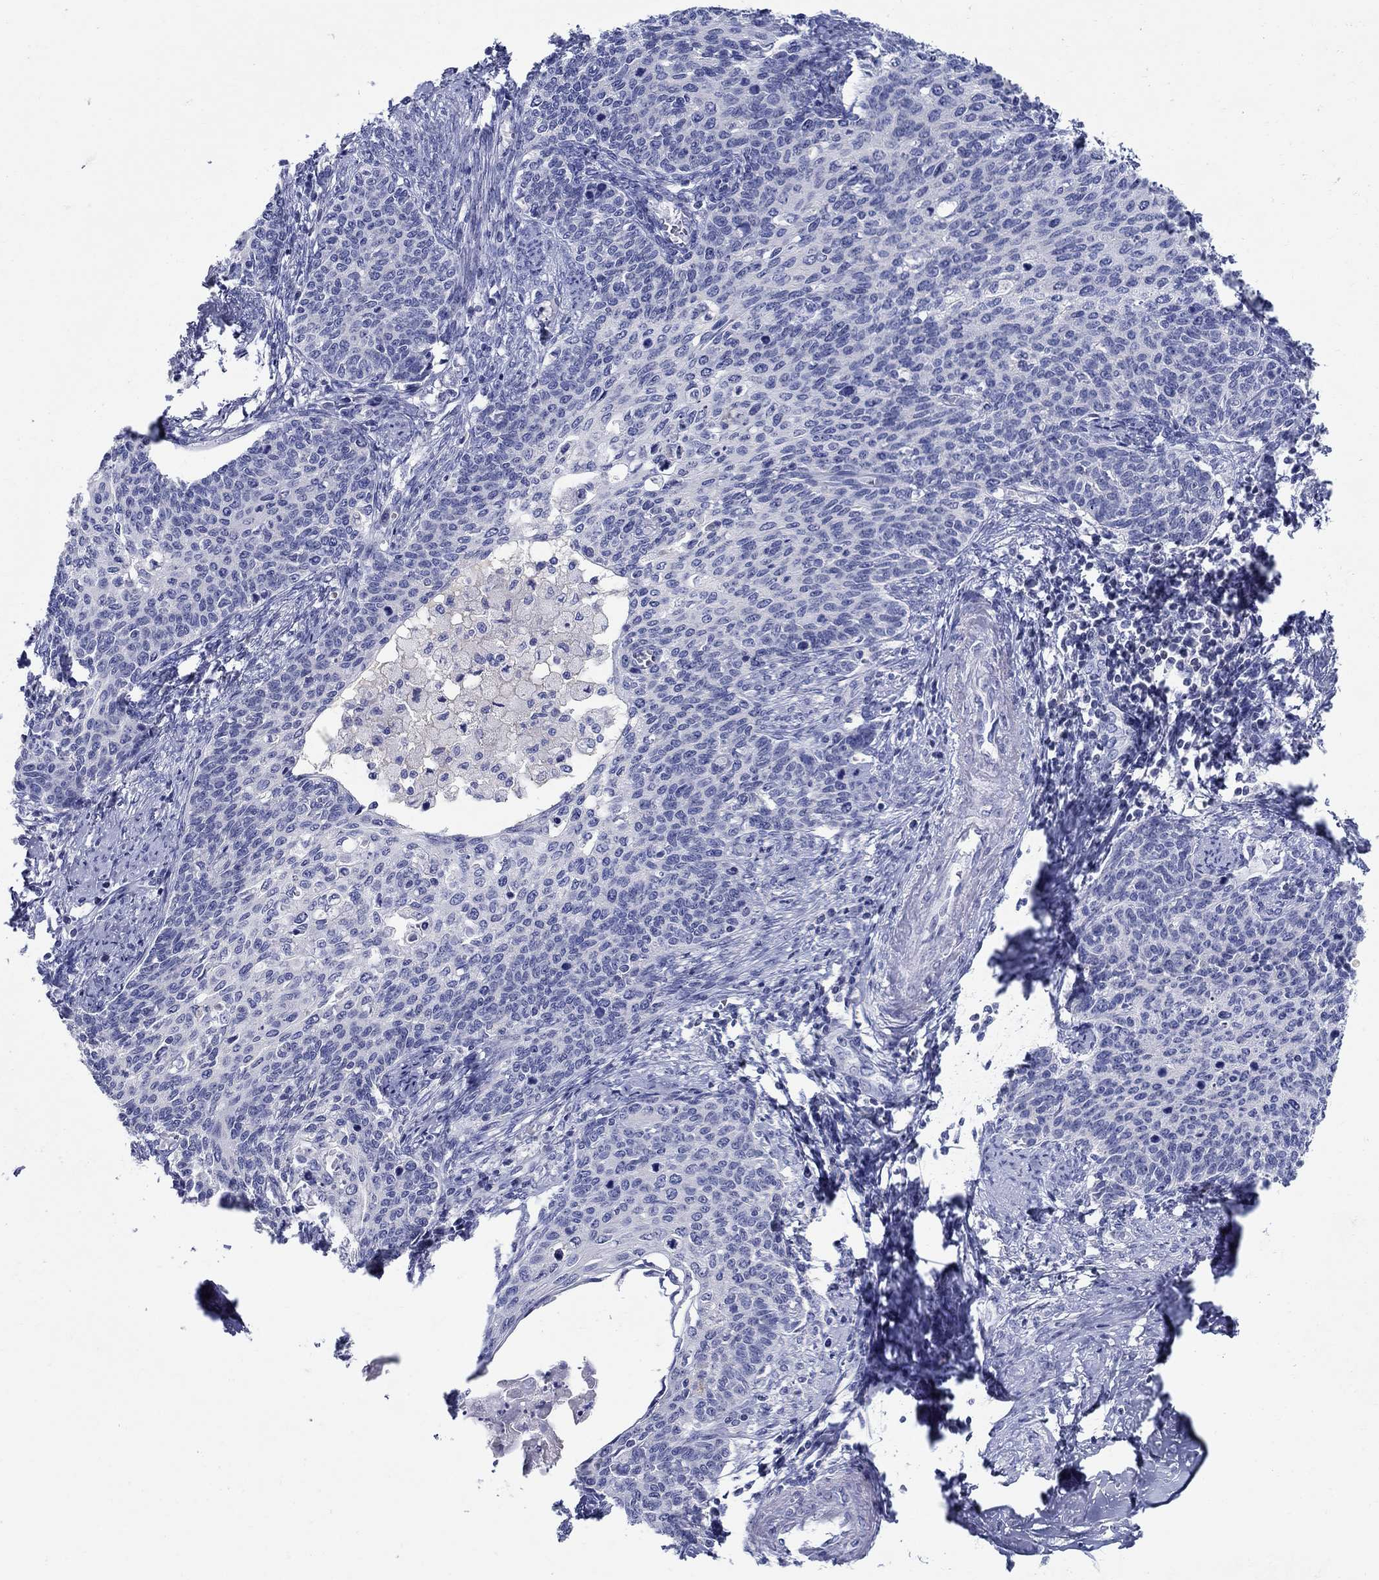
{"staining": {"intensity": "negative", "quantity": "none", "location": "none"}, "tissue": "cervical cancer", "cell_type": "Tumor cells", "image_type": "cancer", "snomed": [{"axis": "morphology", "description": "Normal tissue, NOS"}, {"axis": "morphology", "description": "Squamous cell carcinoma, NOS"}, {"axis": "topography", "description": "Cervix"}], "caption": "This histopathology image is of cervical squamous cell carcinoma stained with immunohistochemistry (IHC) to label a protein in brown with the nuclei are counter-stained blue. There is no expression in tumor cells.", "gene": "CRYGD", "patient": {"sex": "female", "age": 39}}